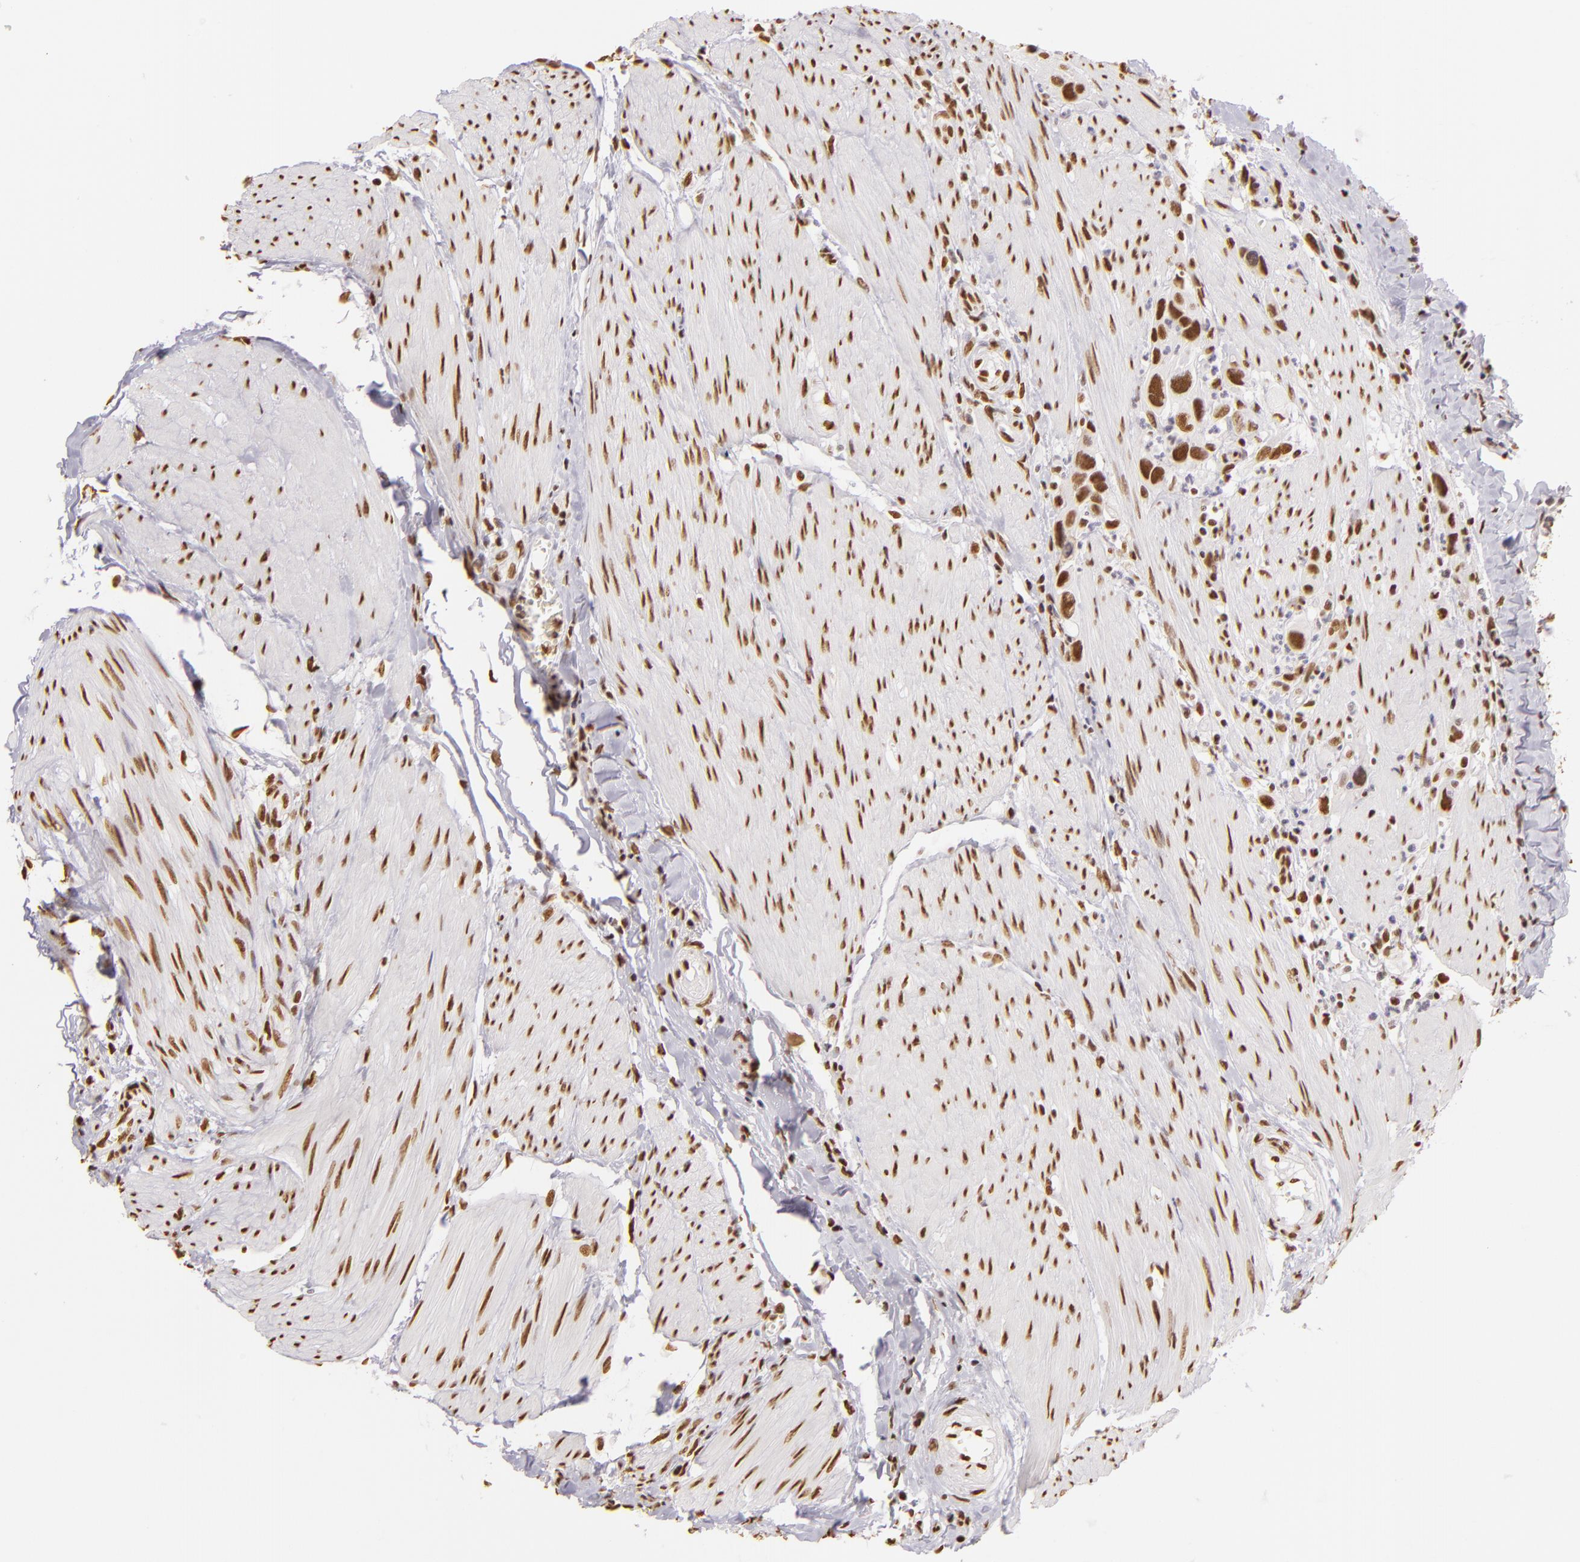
{"staining": {"intensity": "strong", "quantity": ">75%", "location": "nuclear"}, "tissue": "urothelial cancer", "cell_type": "Tumor cells", "image_type": "cancer", "snomed": [{"axis": "morphology", "description": "Urothelial carcinoma, High grade"}, {"axis": "topography", "description": "Urinary bladder"}], "caption": "Protein expression analysis of human urothelial carcinoma (high-grade) reveals strong nuclear staining in approximately >75% of tumor cells. (IHC, brightfield microscopy, high magnification).", "gene": "PAPOLA", "patient": {"sex": "male", "age": 66}}